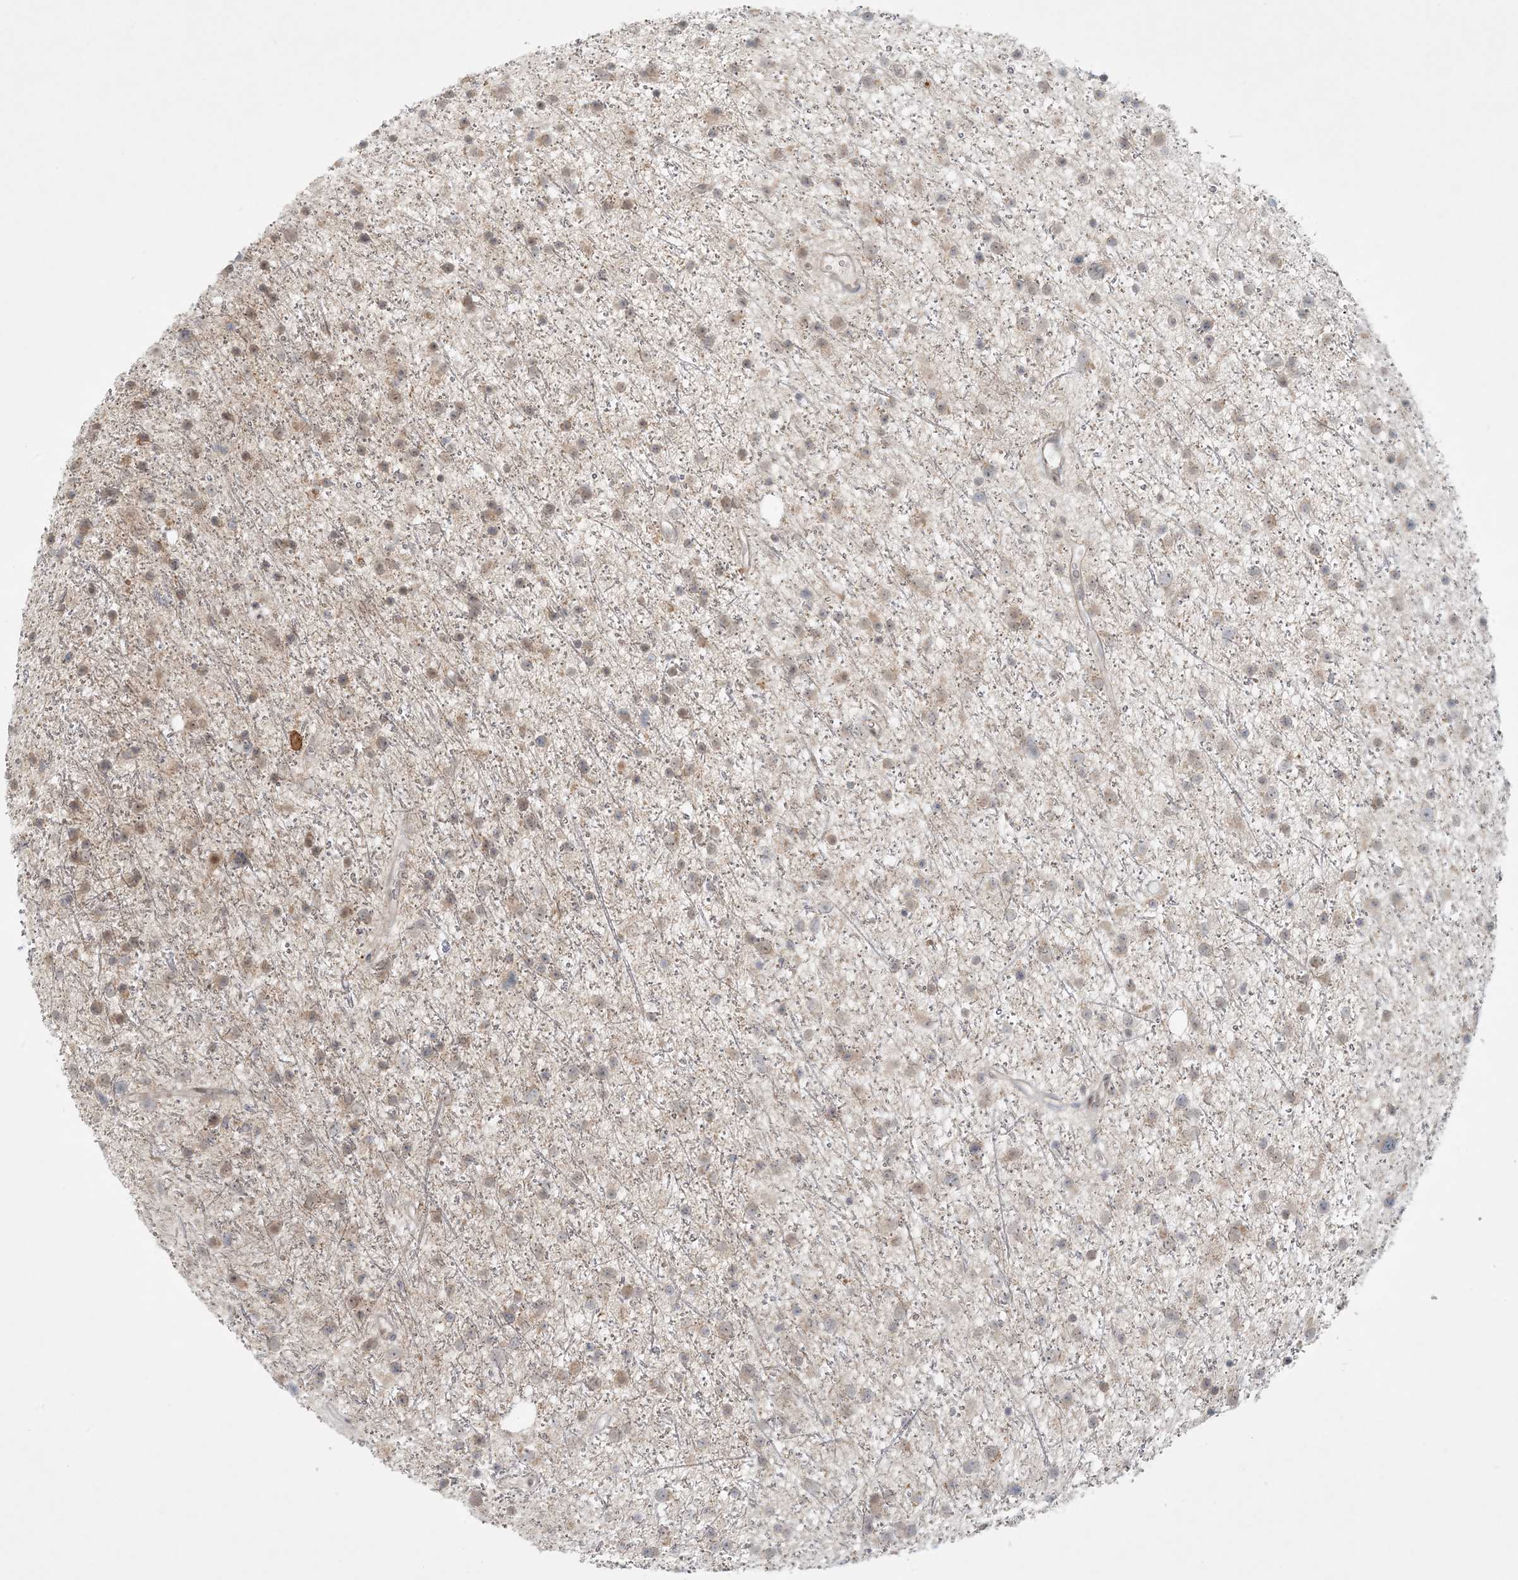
{"staining": {"intensity": "weak", "quantity": ">75%", "location": "cytoplasmic/membranous,nuclear"}, "tissue": "glioma", "cell_type": "Tumor cells", "image_type": "cancer", "snomed": [{"axis": "morphology", "description": "Glioma, malignant, Low grade"}, {"axis": "topography", "description": "Cerebral cortex"}], "caption": "Immunohistochemical staining of human glioma exhibits low levels of weak cytoplasmic/membranous and nuclear protein expression in about >75% of tumor cells.", "gene": "OBI1", "patient": {"sex": "female", "age": 39}}